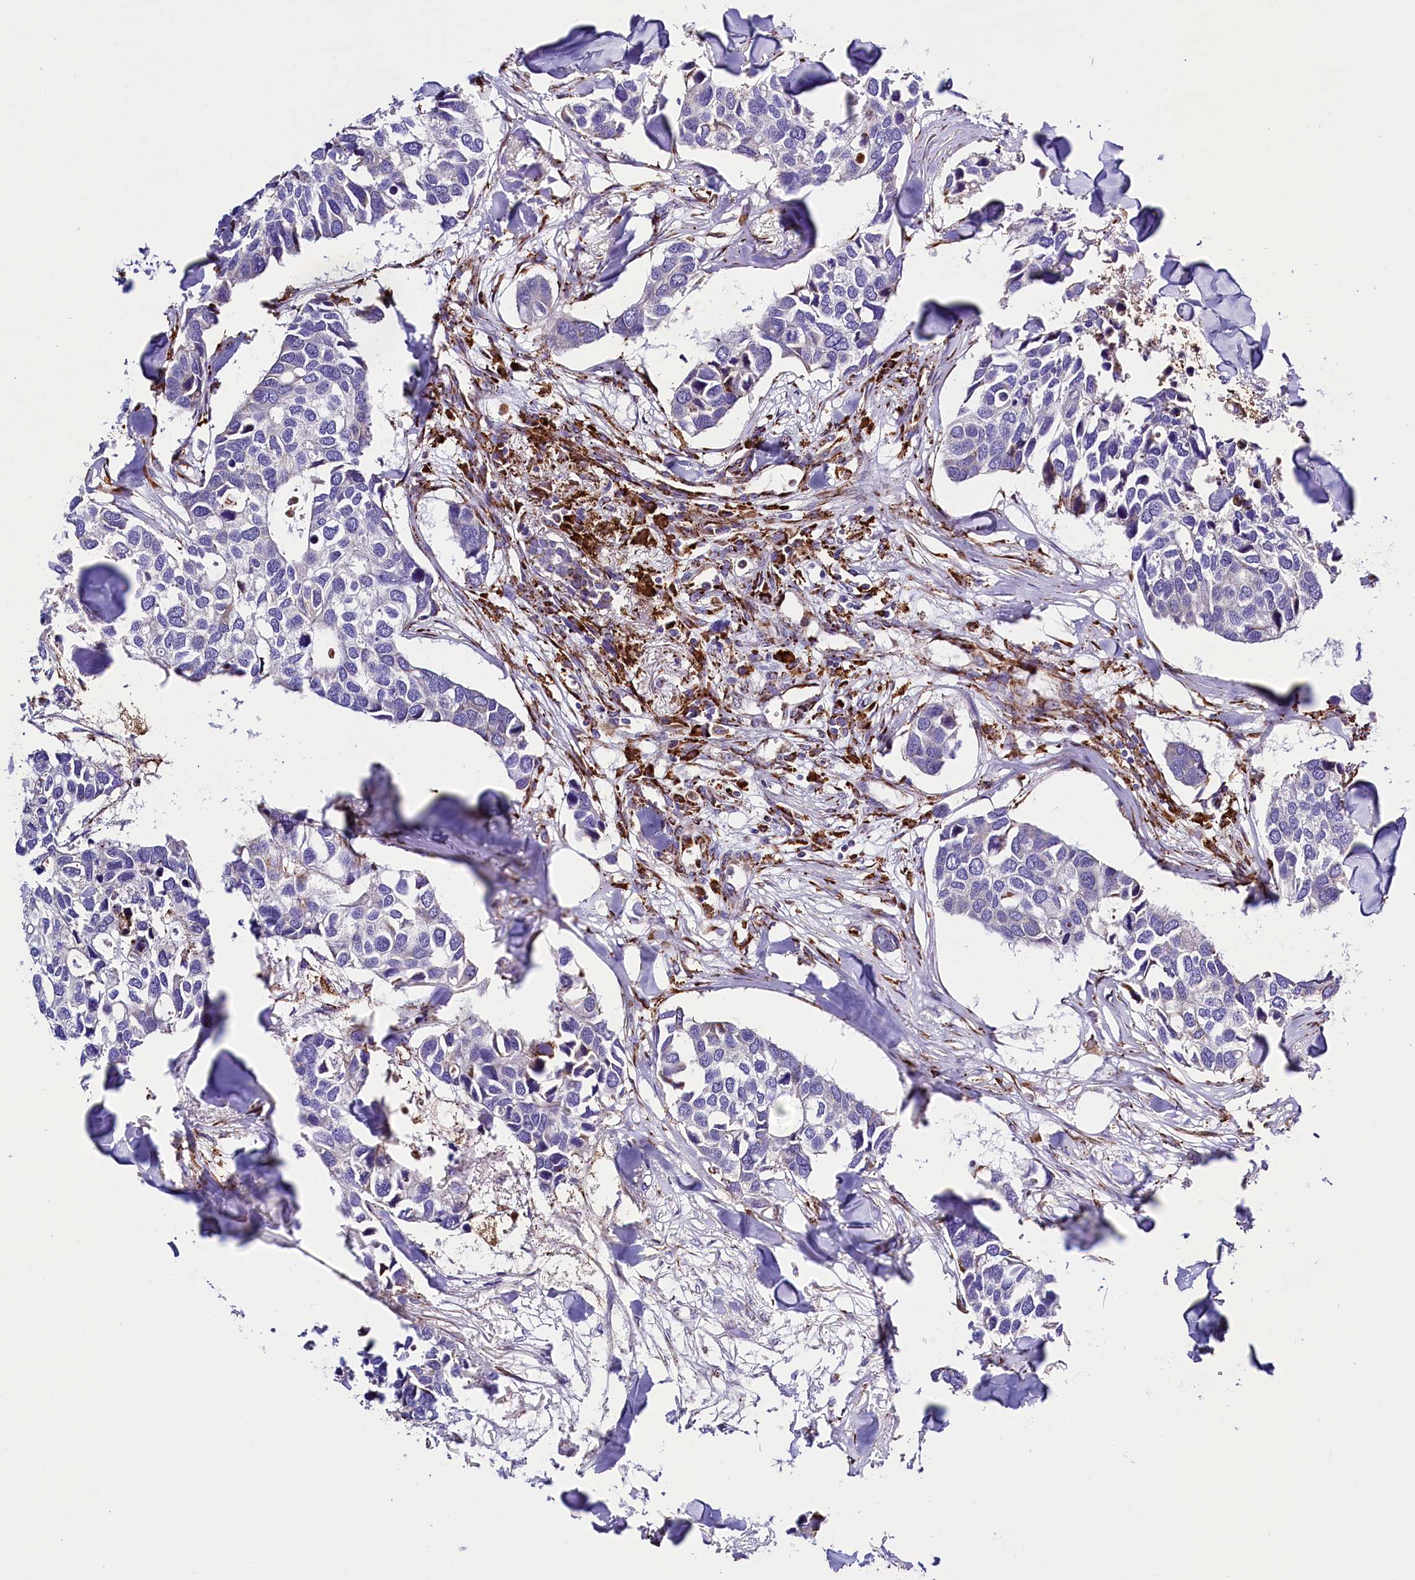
{"staining": {"intensity": "negative", "quantity": "none", "location": "none"}, "tissue": "breast cancer", "cell_type": "Tumor cells", "image_type": "cancer", "snomed": [{"axis": "morphology", "description": "Duct carcinoma"}, {"axis": "topography", "description": "Breast"}], "caption": "Tumor cells are negative for protein expression in human breast cancer.", "gene": "CMTR2", "patient": {"sex": "female", "age": 83}}